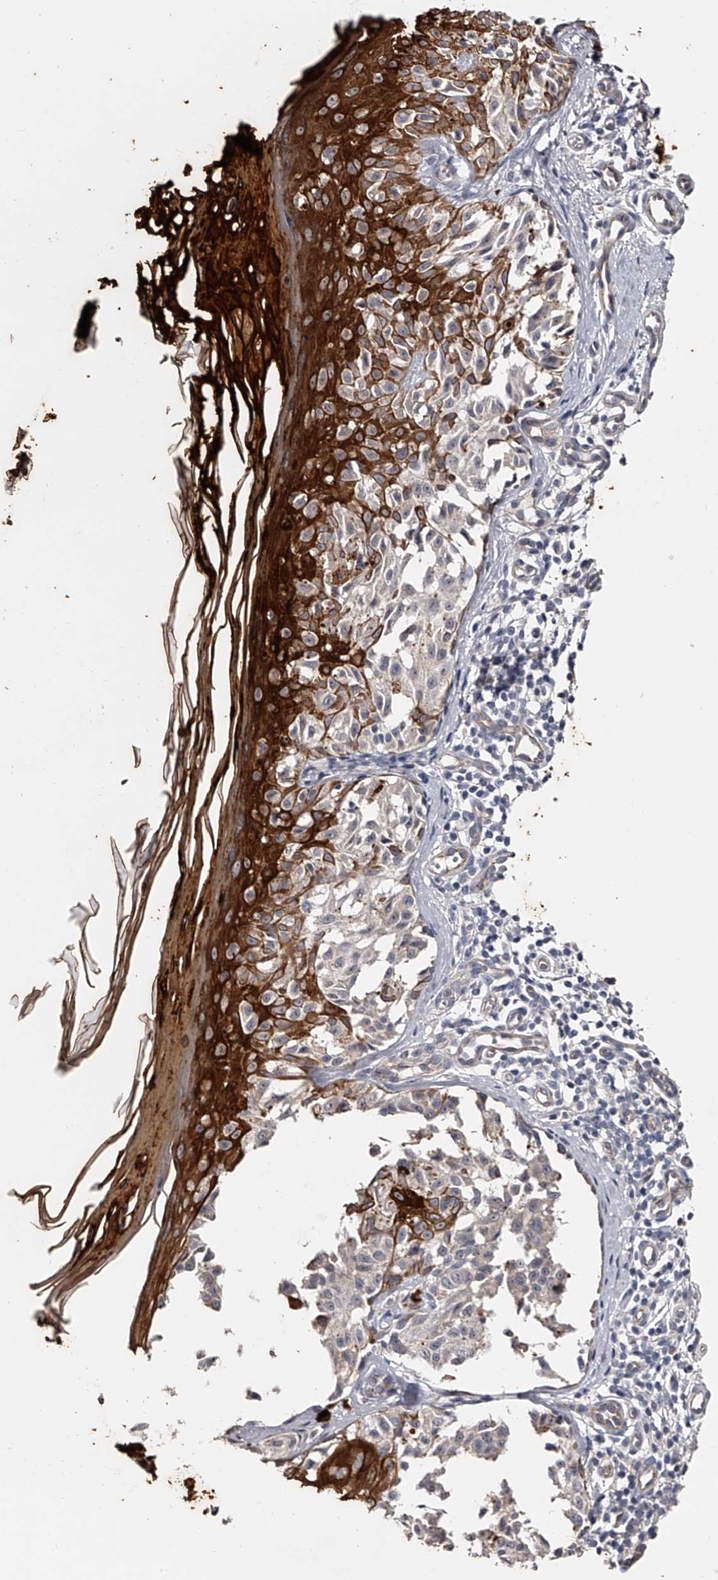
{"staining": {"intensity": "negative", "quantity": "none", "location": "none"}, "tissue": "melanoma", "cell_type": "Tumor cells", "image_type": "cancer", "snomed": [{"axis": "morphology", "description": "Malignant melanoma, NOS"}, {"axis": "topography", "description": "Skin"}], "caption": "Histopathology image shows no significant protein staining in tumor cells of malignant melanoma.", "gene": "MDN1", "patient": {"sex": "female", "age": 50}}